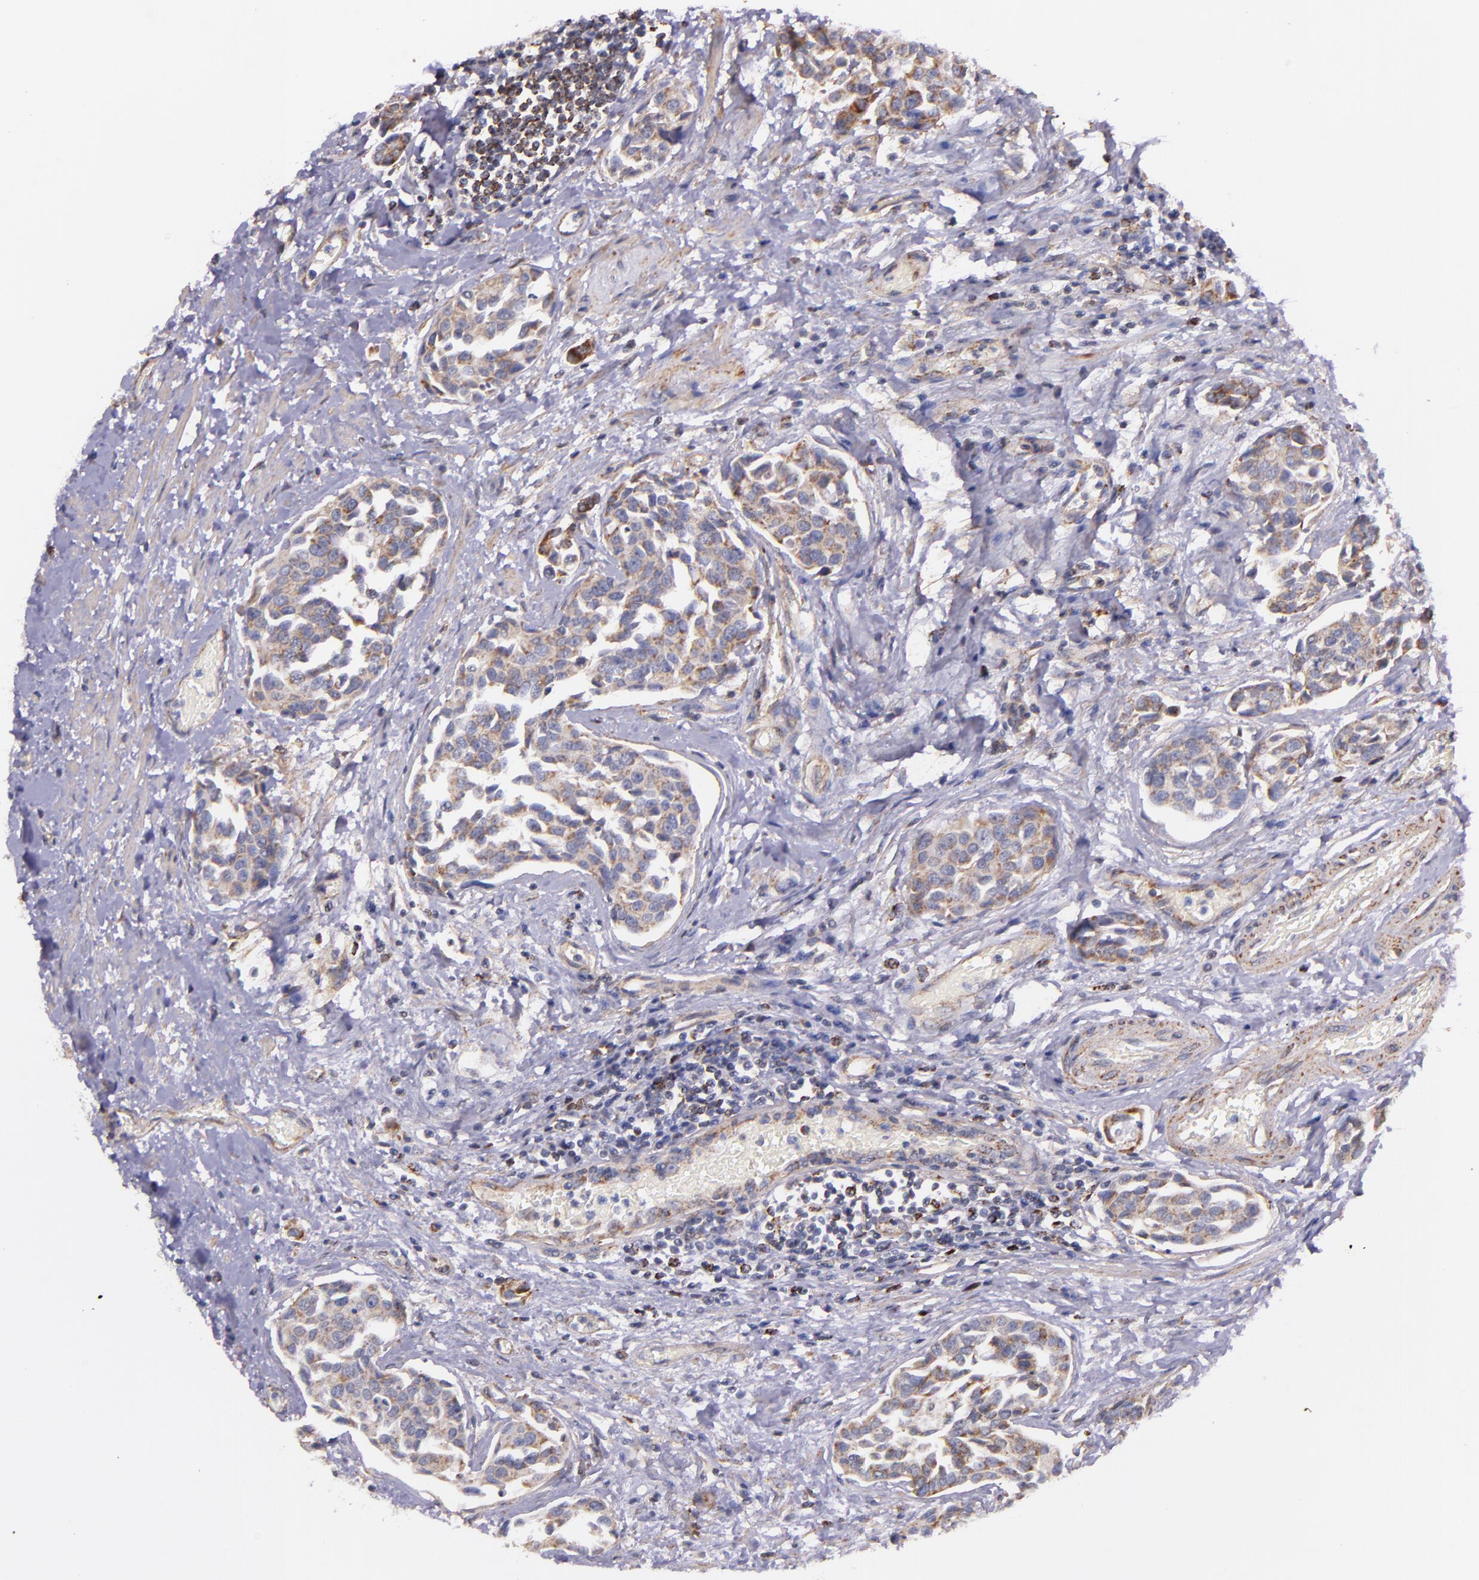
{"staining": {"intensity": "moderate", "quantity": ">75%", "location": "cytoplasmic/membranous"}, "tissue": "urothelial cancer", "cell_type": "Tumor cells", "image_type": "cancer", "snomed": [{"axis": "morphology", "description": "Urothelial carcinoma, High grade"}, {"axis": "topography", "description": "Urinary bladder"}], "caption": "The photomicrograph exhibits staining of urothelial carcinoma (high-grade), revealing moderate cytoplasmic/membranous protein expression (brown color) within tumor cells. Nuclei are stained in blue.", "gene": "IDH3G", "patient": {"sex": "male", "age": 78}}